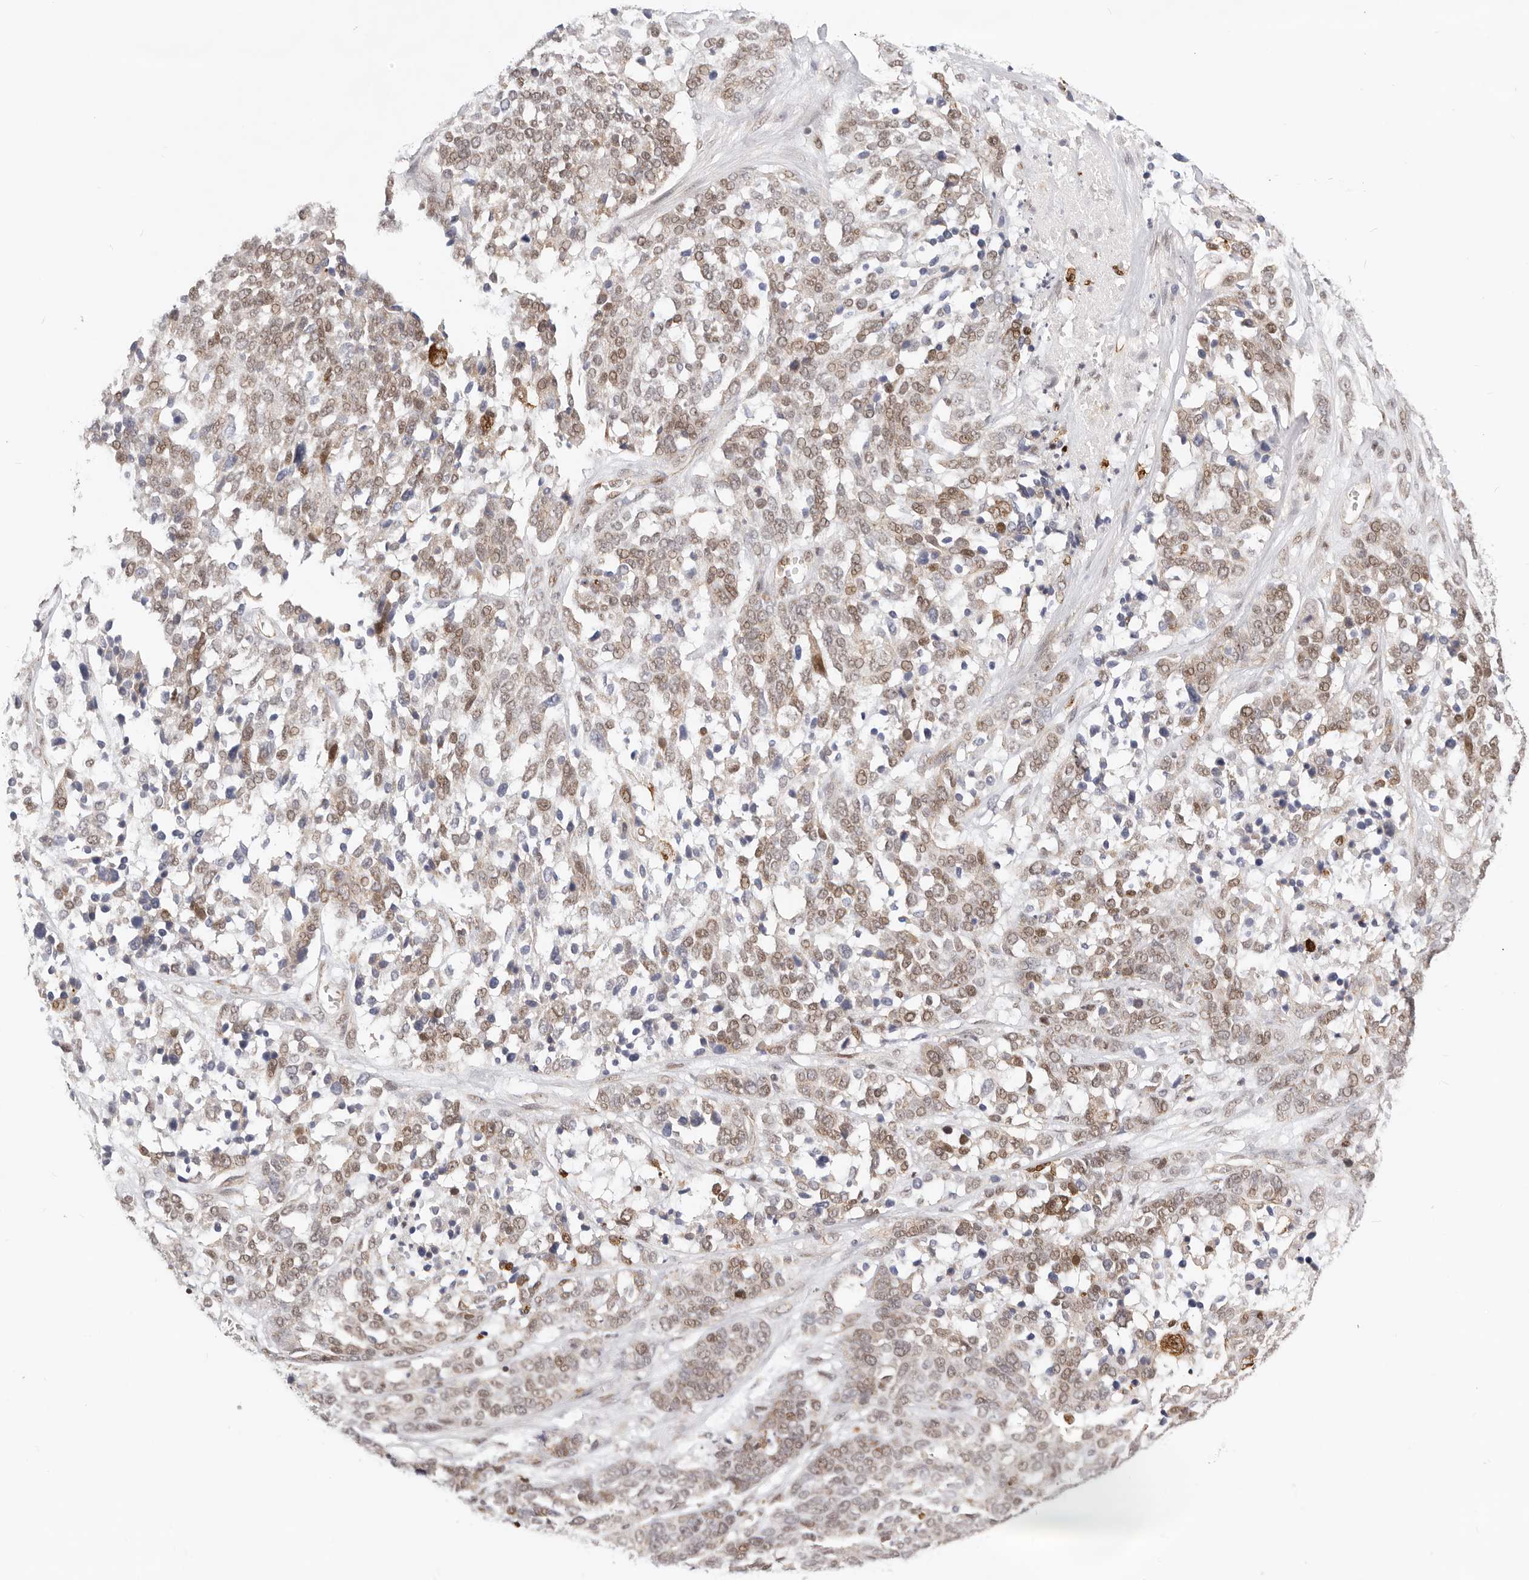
{"staining": {"intensity": "weak", "quantity": ">75%", "location": "cytoplasmic/membranous,nuclear"}, "tissue": "ovarian cancer", "cell_type": "Tumor cells", "image_type": "cancer", "snomed": [{"axis": "morphology", "description": "Cystadenocarcinoma, serous, NOS"}, {"axis": "topography", "description": "Ovary"}], "caption": "Immunohistochemistry (DAB) staining of ovarian serous cystadenocarcinoma demonstrates weak cytoplasmic/membranous and nuclear protein staining in approximately >75% of tumor cells.", "gene": "AFDN", "patient": {"sex": "female", "age": 44}}